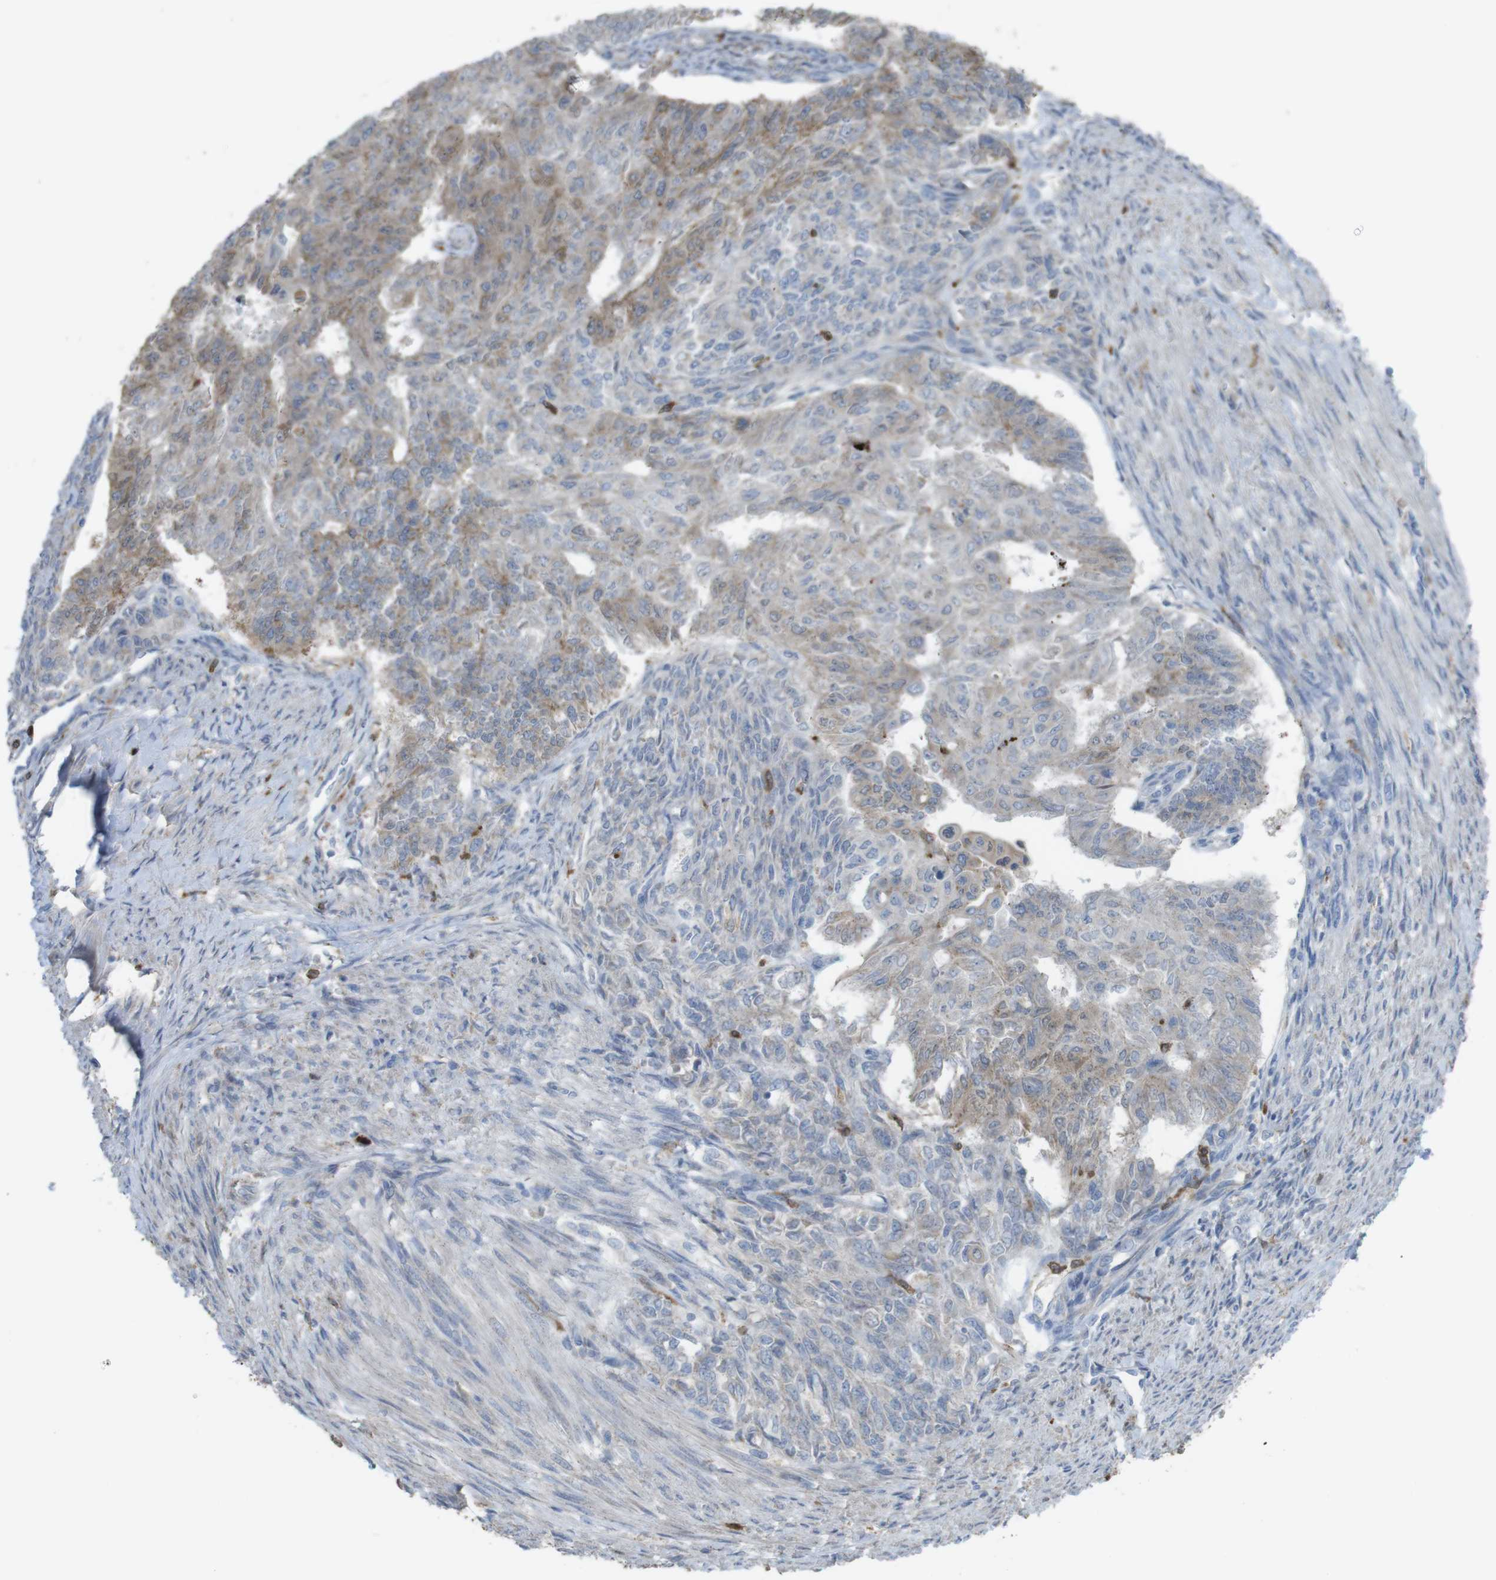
{"staining": {"intensity": "weak", "quantity": "25%-75%", "location": "cytoplasmic/membranous"}, "tissue": "endometrial cancer", "cell_type": "Tumor cells", "image_type": "cancer", "snomed": [{"axis": "morphology", "description": "Adenocarcinoma, NOS"}, {"axis": "topography", "description": "Endometrium"}], "caption": "Weak cytoplasmic/membranous expression for a protein is appreciated in approximately 25%-75% of tumor cells of endometrial cancer (adenocarcinoma) using immunohistochemistry (IHC).", "gene": "PRKCD", "patient": {"sex": "female", "age": 32}}